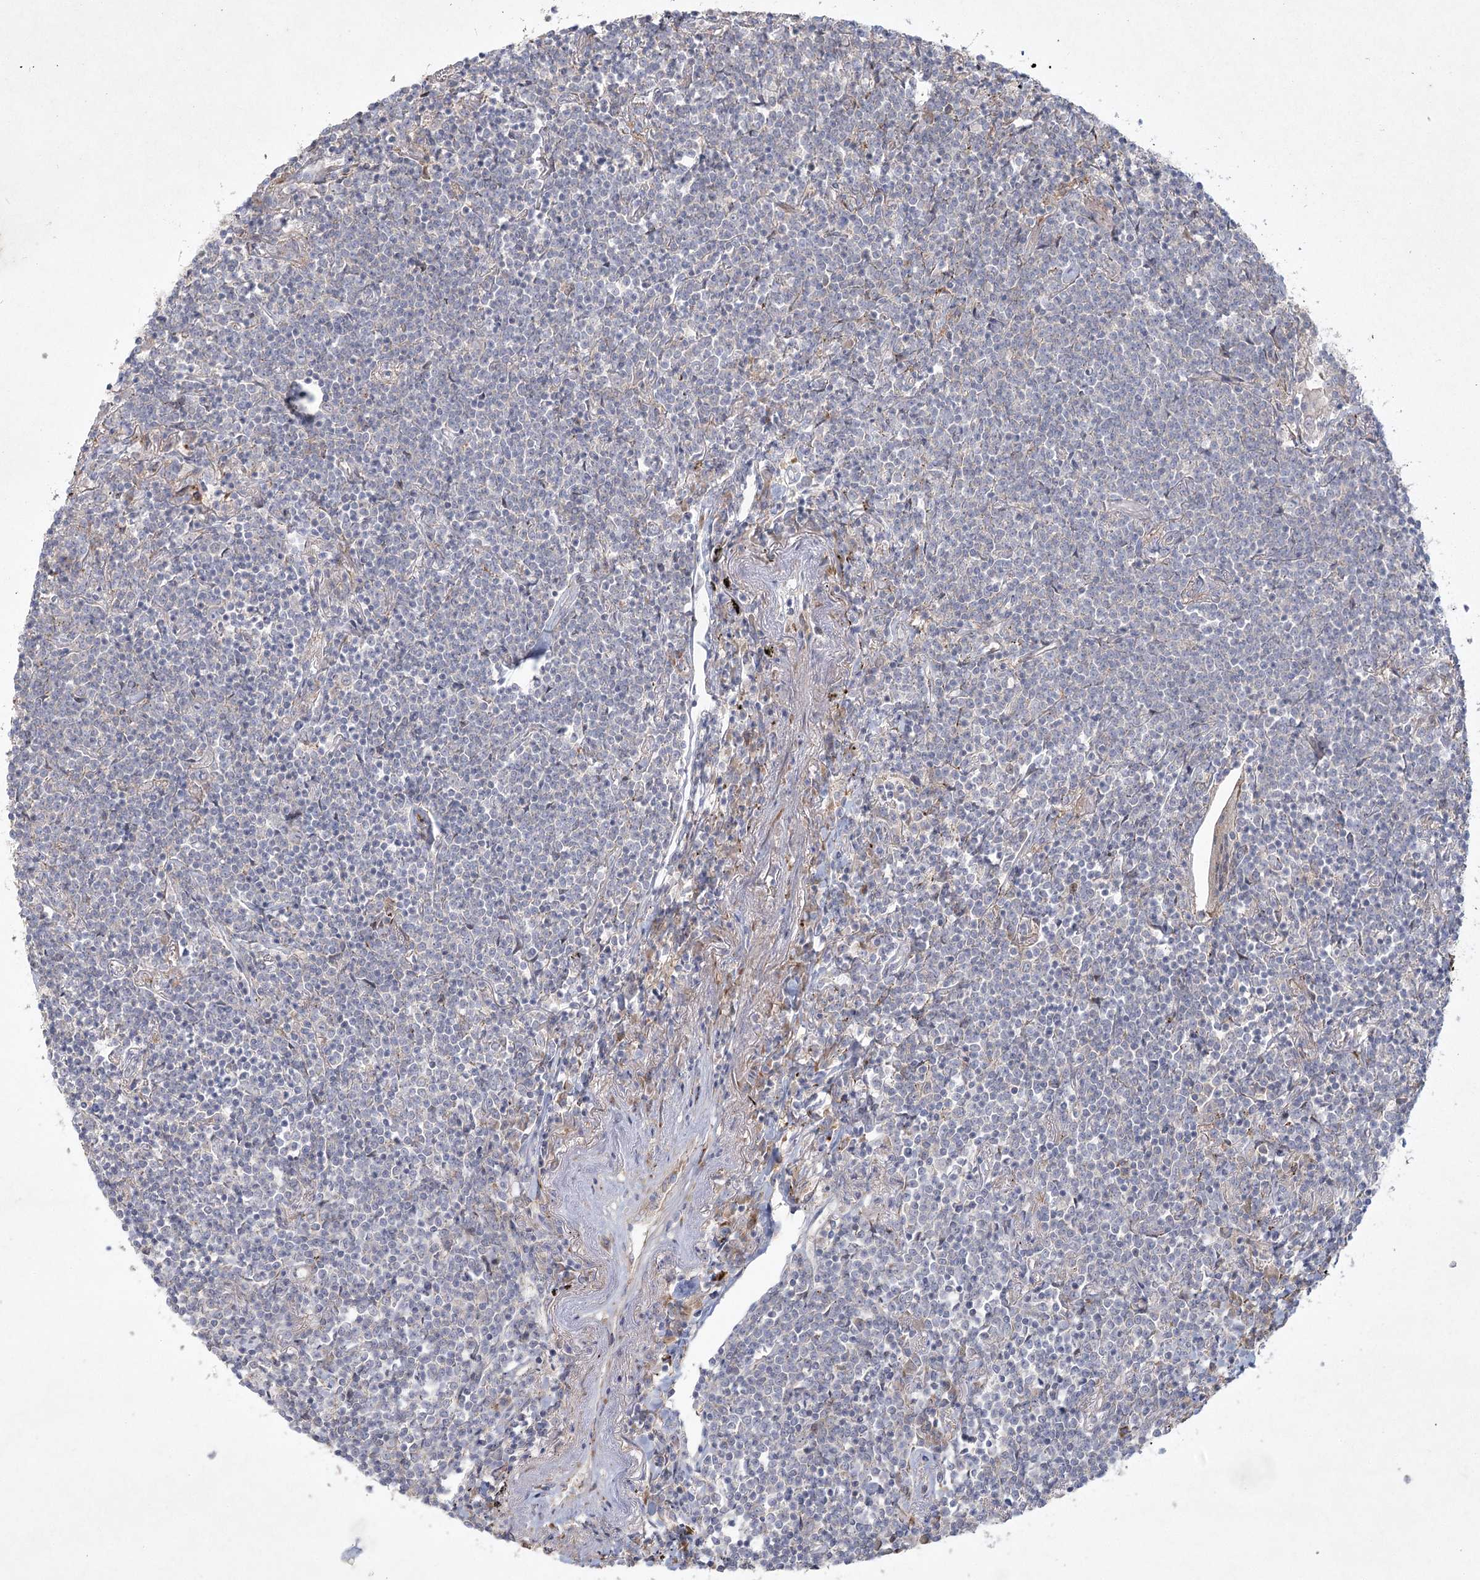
{"staining": {"intensity": "negative", "quantity": "none", "location": "none"}, "tissue": "lymphoma", "cell_type": "Tumor cells", "image_type": "cancer", "snomed": [{"axis": "morphology", "description": "Malignant lymphoma, non-Hodgkin's type, Low grade"}, {"axis": "topography", "description": "Lung"}], "caption": "There is no significant positivity in tumor cells of lymphoma.", "gene": "FAM110C", "patient": {"sex": "female", "age": 71}}